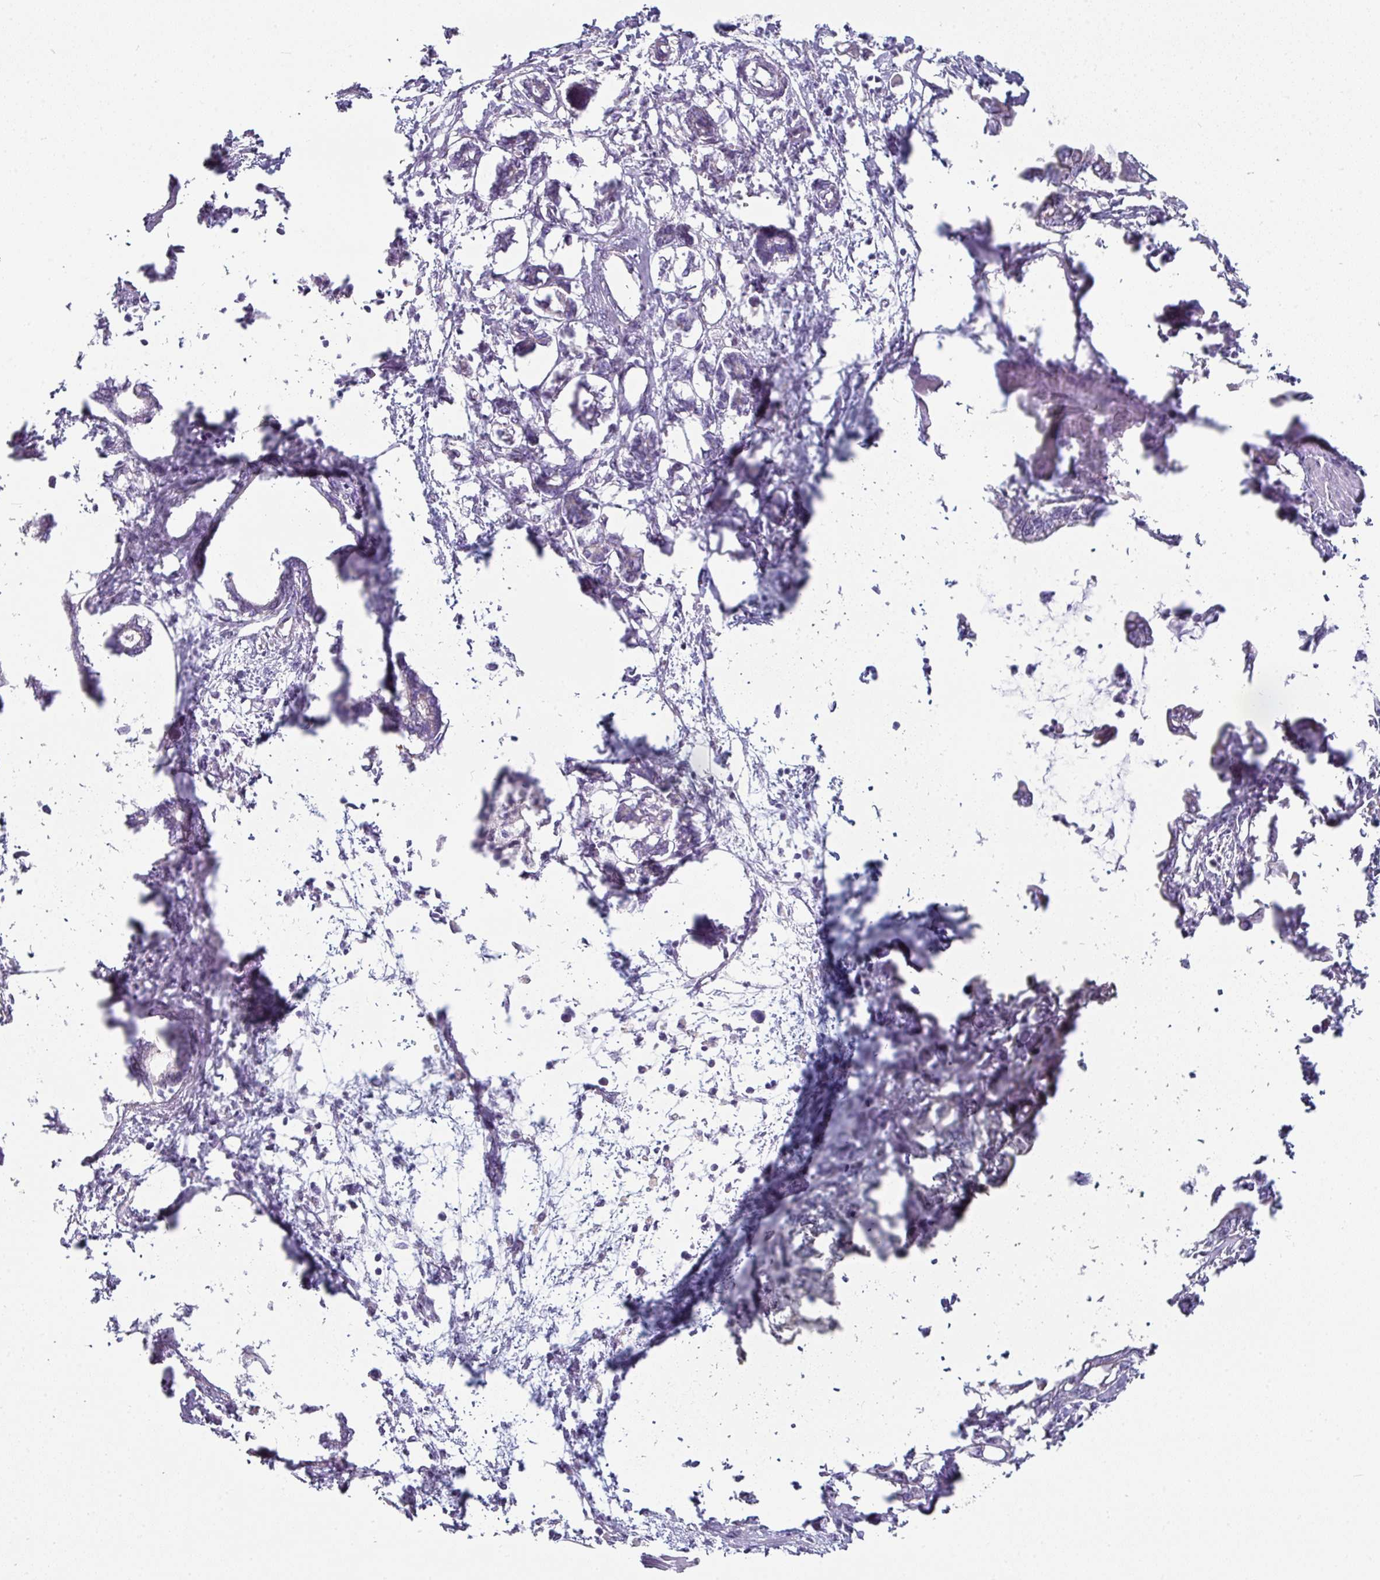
{"staining": {"intensity": "negative", "quantity": "none", "location": "none"}, "tissue": "pancreatic cancer", "cell_type": "Tumor cells", "image_type": "cancer", "snomed": [{"axis": "morphology", "description": "Adenocarcinoma, NOS"}, {"axis": "topography", "description": "Pancreas"}], "caption": "Immunohistochemistry histopathology image of neoplastic tissue: pancreatic cancer stained with DAB (3,3'-diaminobenzidine) shows no significant protein staining in tumor cells.", "gene": "SLC17A7", "patient": {"sex": "male", "age": 61}}